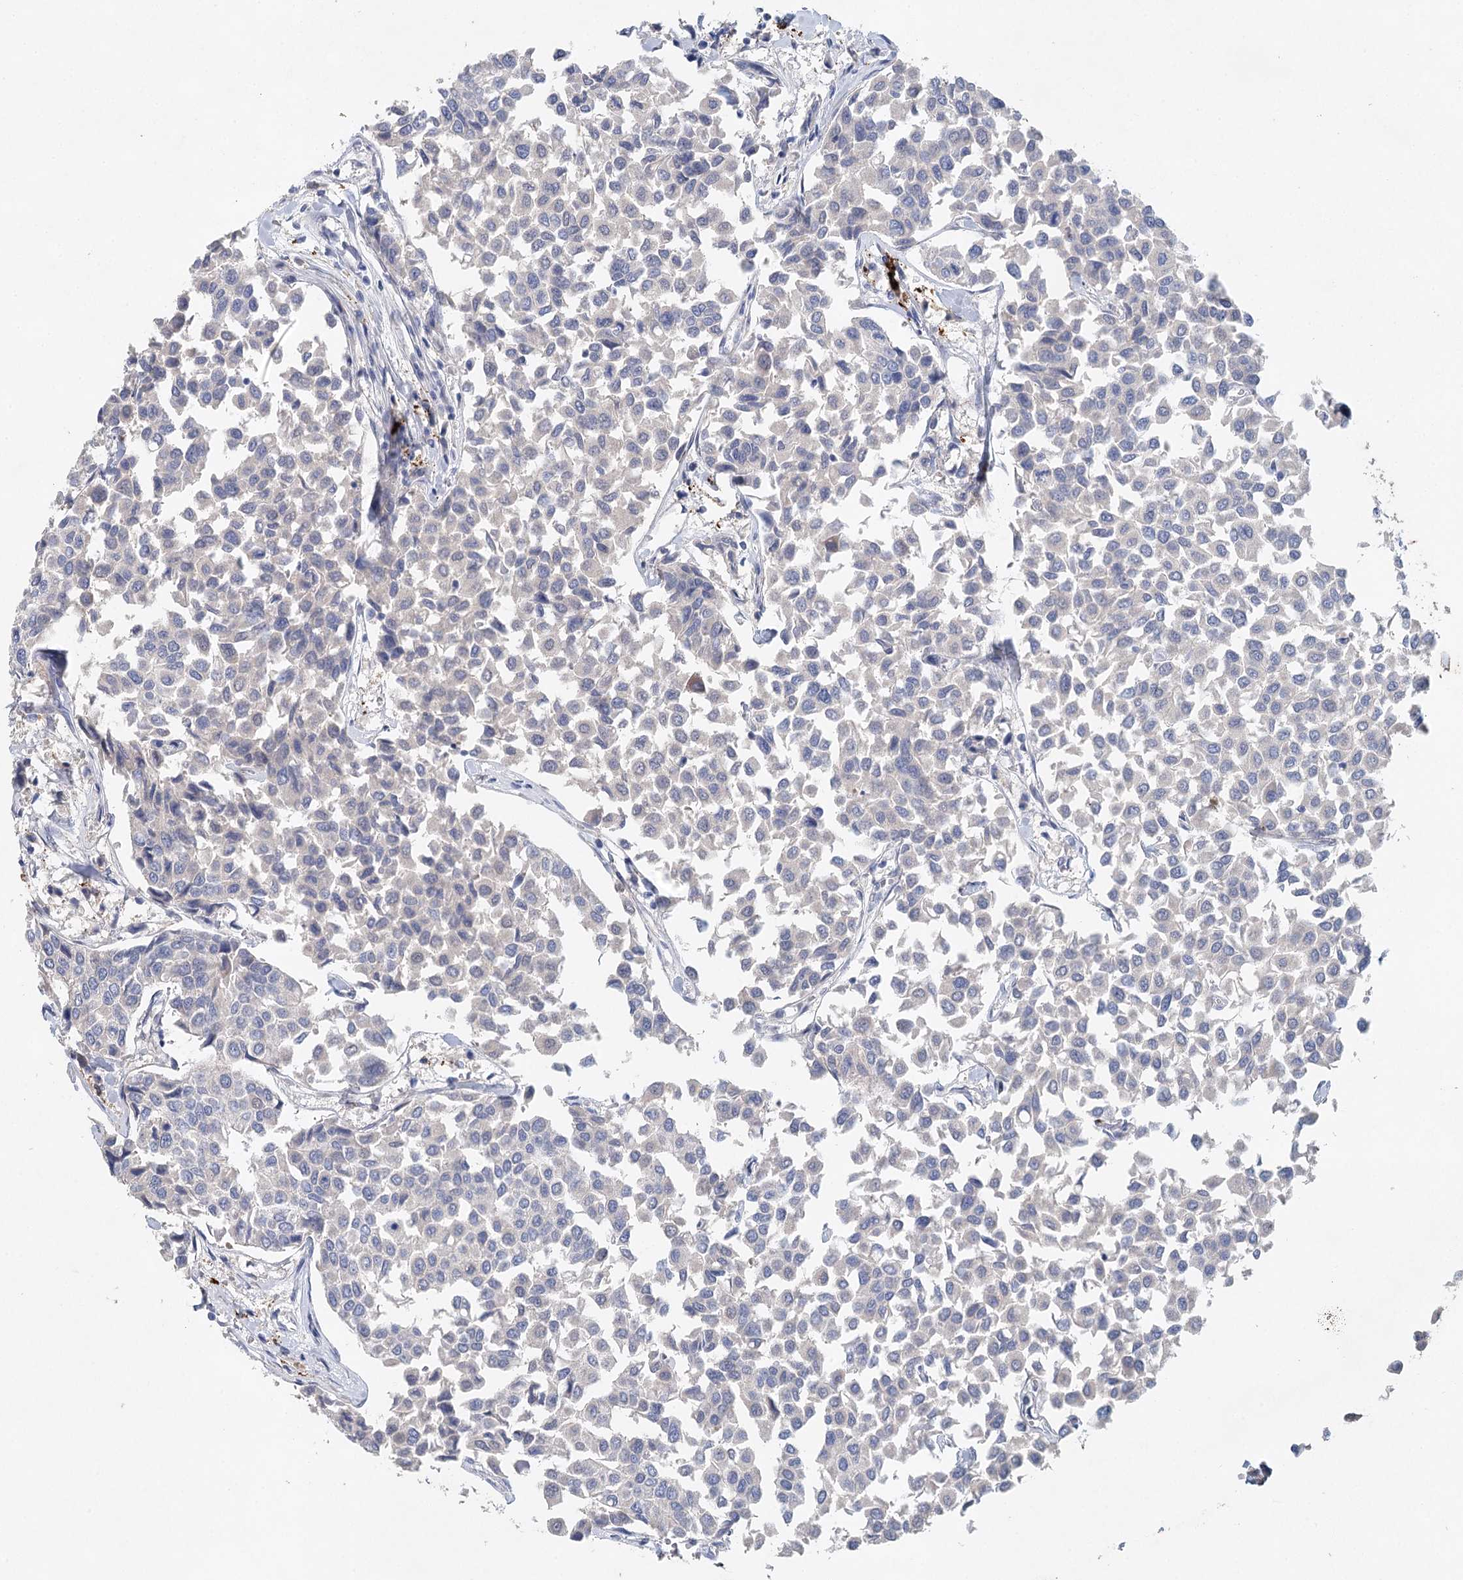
{"staining": {"intensity": "negative", "quantity": "none", "location": "none"}, "tissue": "breast cancer", "cell_type": "Tumor cells", "image_type": "cancer", "snomed": [{"axis": "morphology", "description": "Duct carcinoma"}, {"axis": "topography", "description": "Breast"}], "caption": "The IHC histopathology image has no significant expression in tumor cells of breast intraductal carcinoma tissue.", "gene": "SLC19A3", "patient": {"sex": "female", "age": 55}}